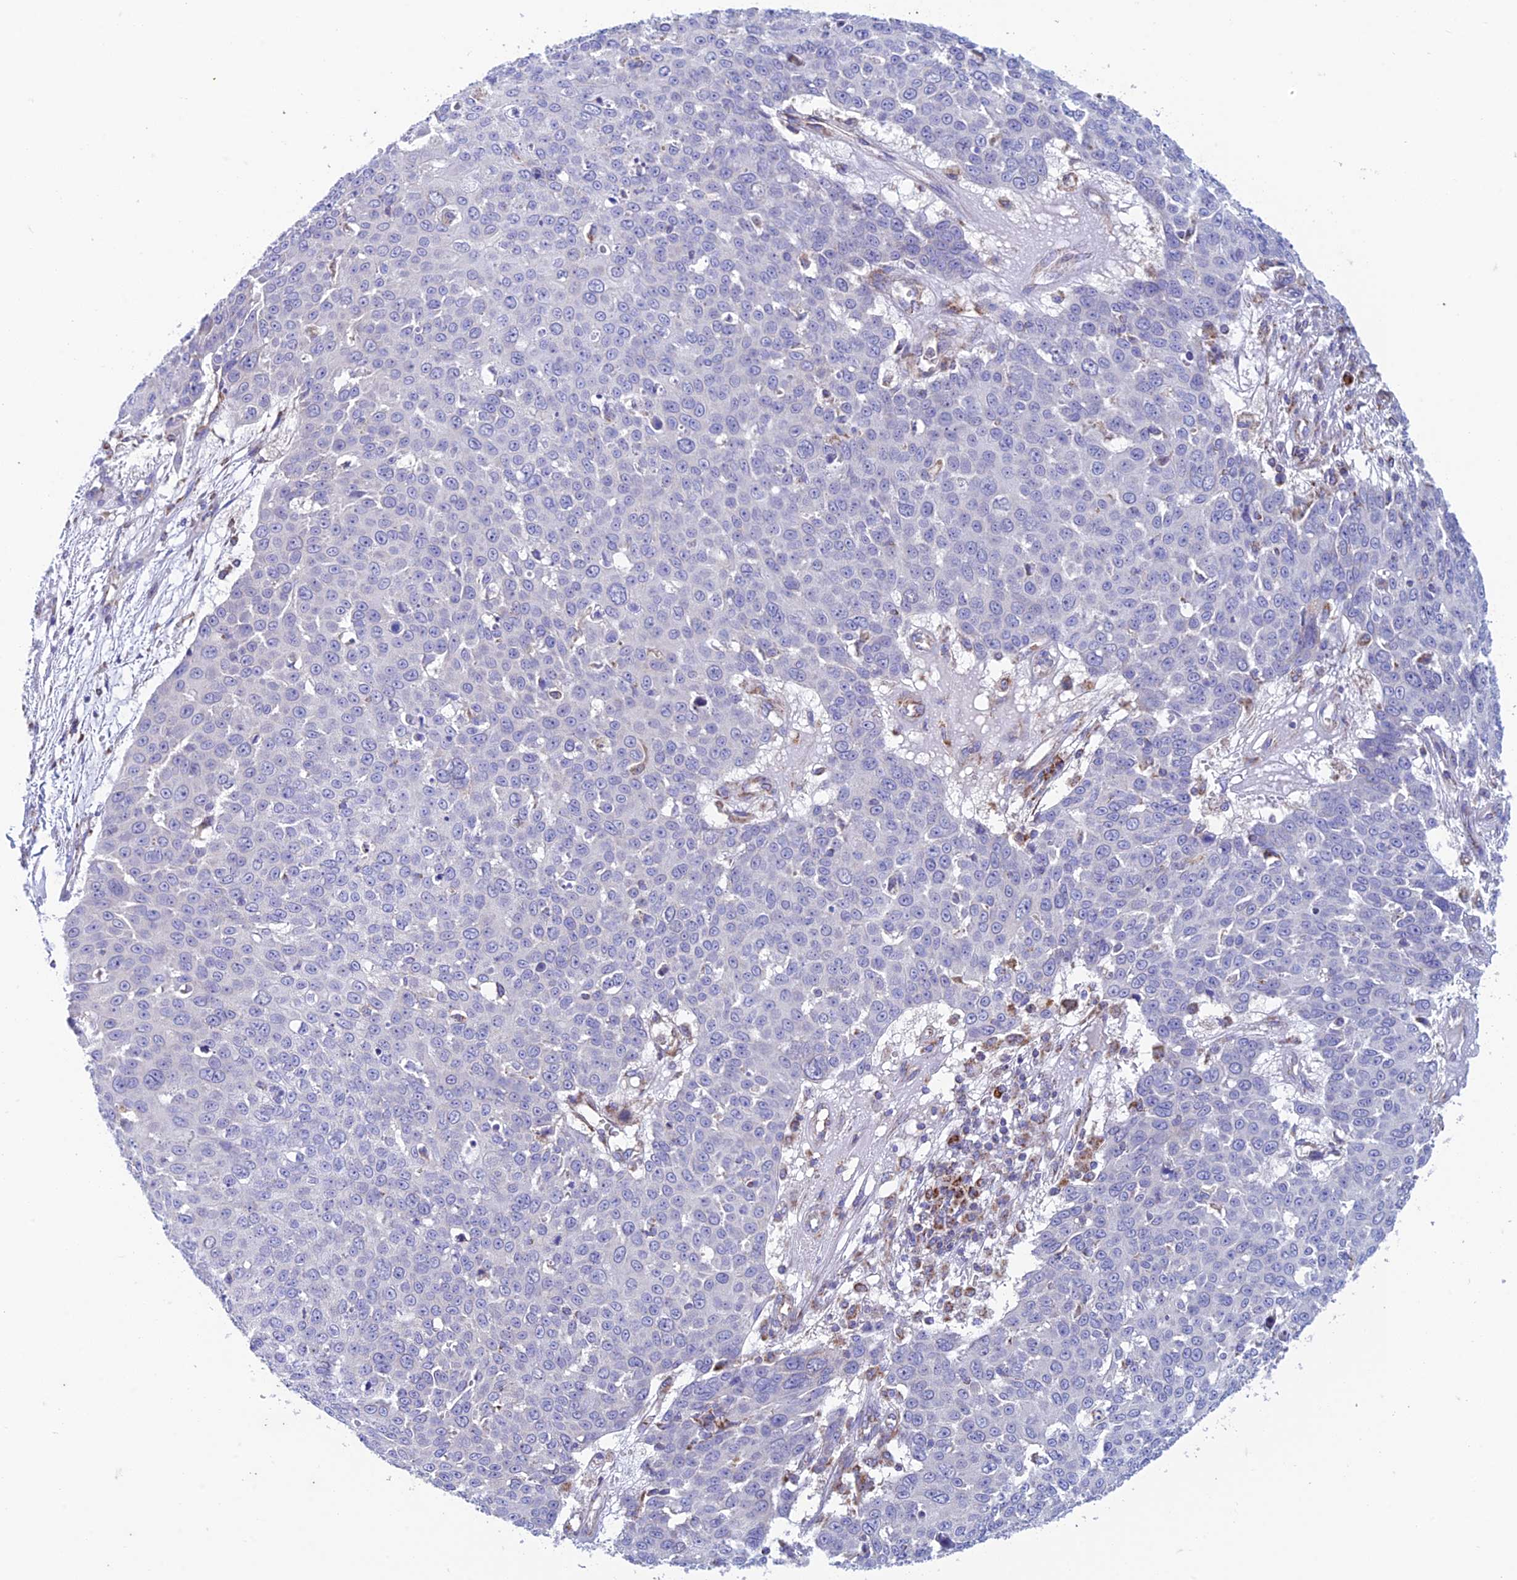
{"staining": {"intensity": "negative", "quantity": "none", "location": "none"}, "tissue": "skin cancer", "cell_type": "Tumor cells", "image_type": "cancer", "snomed": [{"axis": "morphology", "description": "Squamous cell carcinoma, NOS"}, {"axis": "topography", "description": "Skin"}], "caption": "High power microscopy micrograph of an immunohistochemistry photomicrograph of skin cancer, revealing no significant expression in tumor cells.", "gene": "ZNF181", "patient": {"sex": "male", "age": 71}}